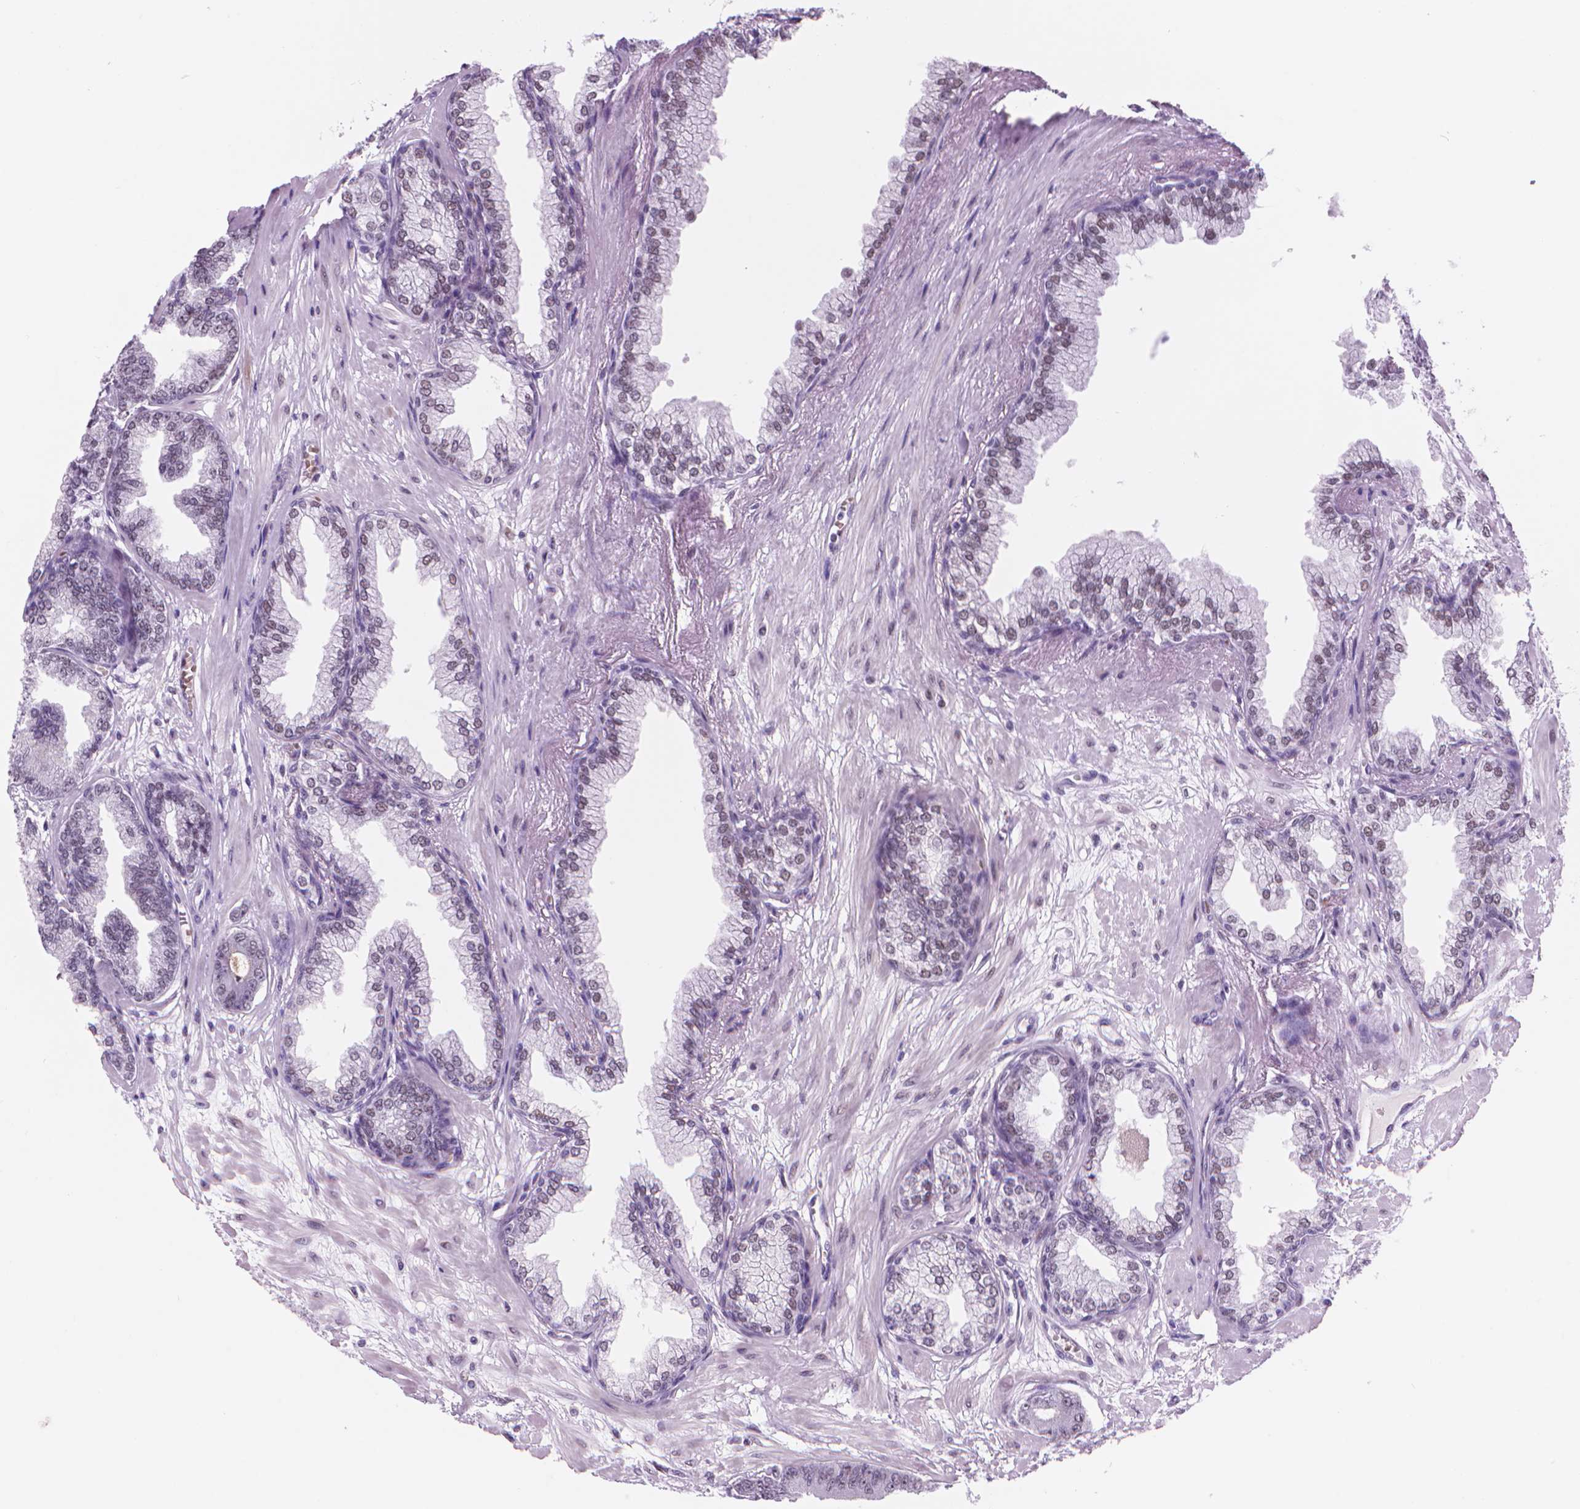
{"staining": {"intensity": "weak", "quantity": "<25%", "location": "nuclear"}, "tissue": "prostate cancer", "cell_type": "Tumor cells", "image_type": "cancer", "snomed": [{"axis": "morphology", "description": "Adenocarcinoma, Low grade"}, {"axis": "topography", "description": "Prostate"}], "caption": "Tumor cells are negative for protein expression in human adenocarcinoma (low-grade) (prostate).", "gene": "POLR3D", "patient": {"sex": "male", "age": 64}}